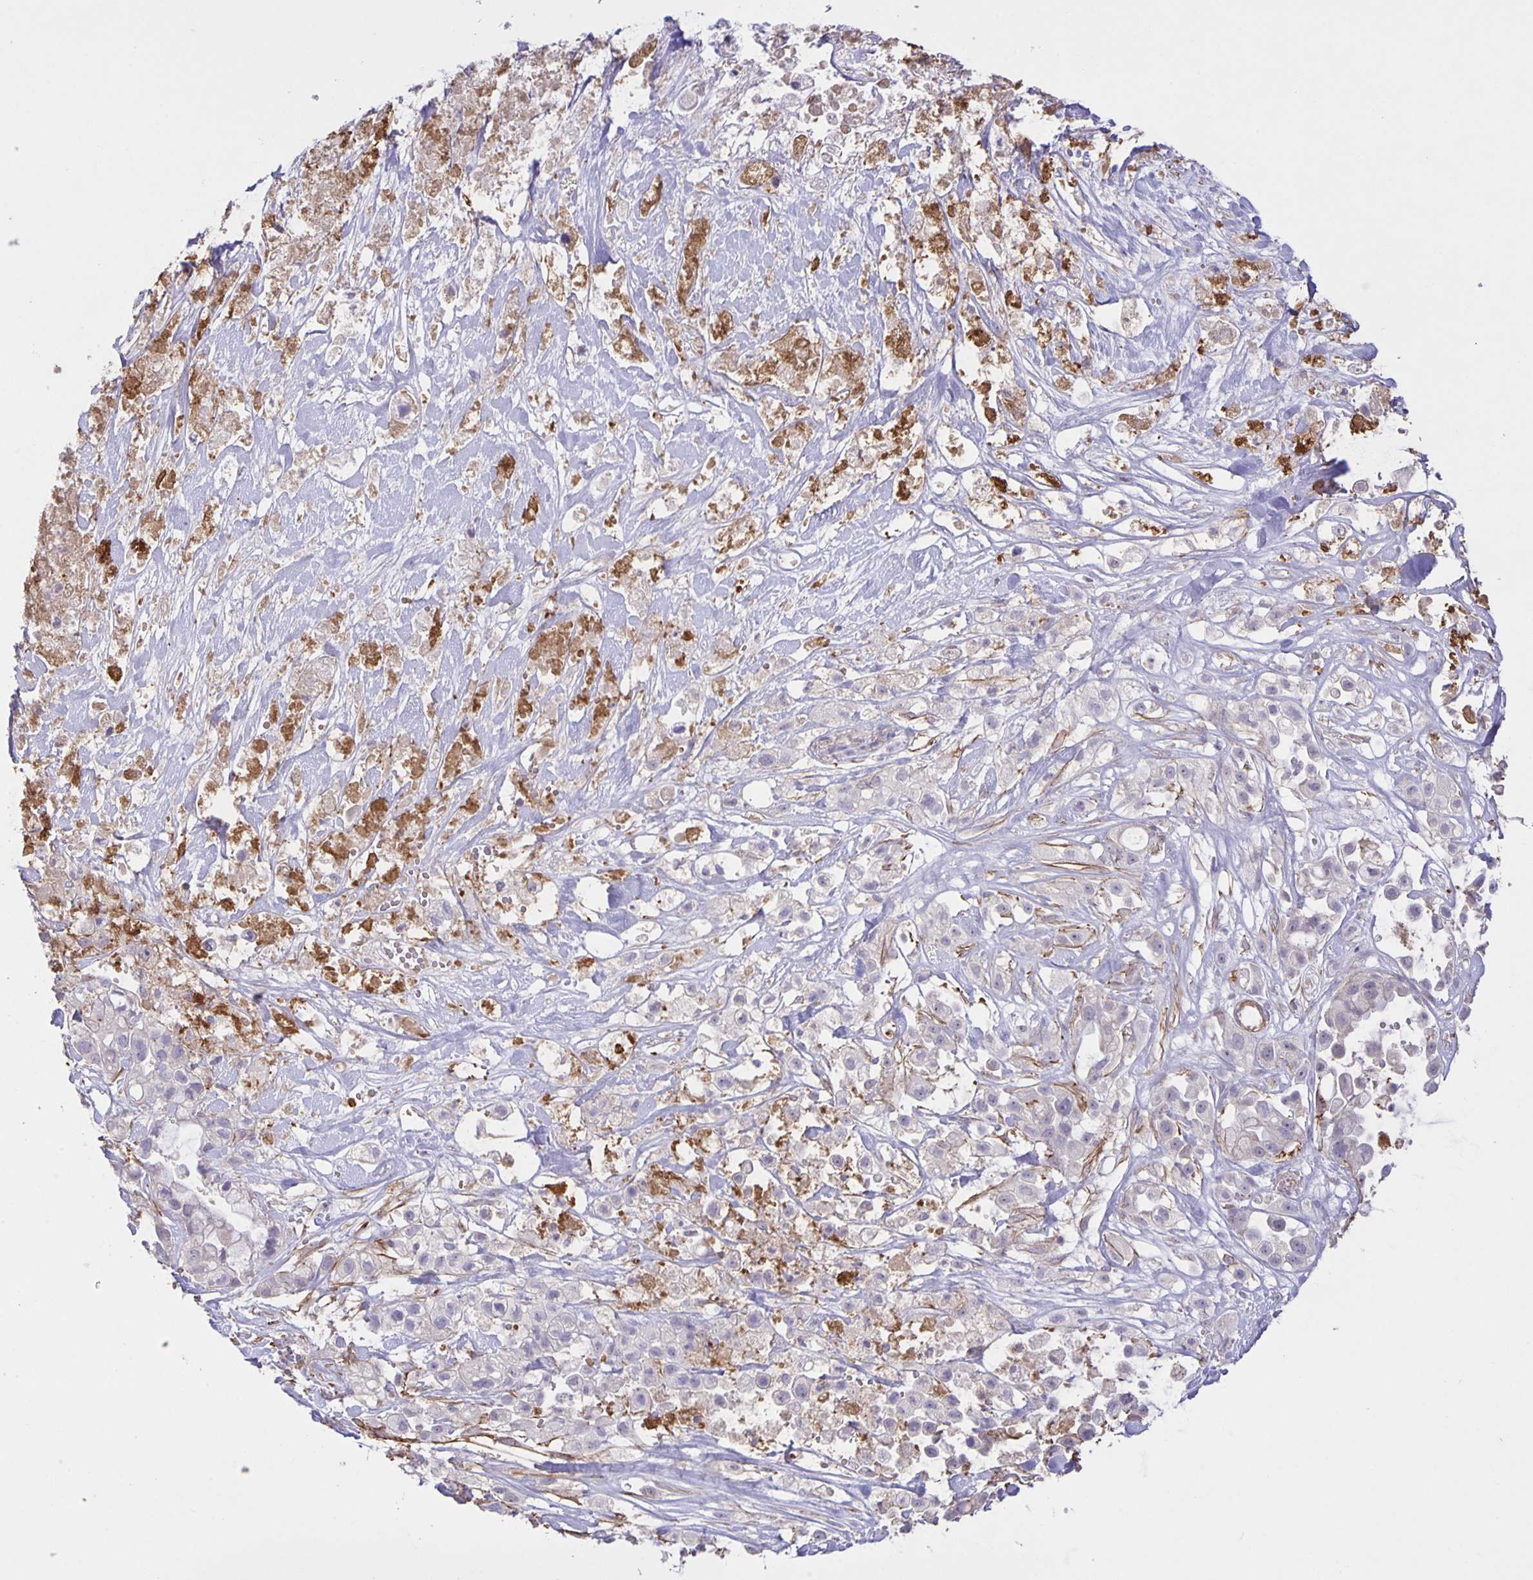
{"staining": {"intensity": "negative", "quantity": "none", "location": "none"}, "tissue": "pancreatic cancer", "cell_type": "Tumor cells", "image_type": "cancer", "snomed": [{"axis": "morphology", "description": "Adenocarcinoma, NOS"}, {"axis": "topography", "description": "Pancreas"}], "caption": "High power microscopy micrograph of an IHC photomicrograph of pancreatic cancer (adenocarcinoma), revealing no significant positivity in tumor cells.", "gene": "SRCIN1", "patient": {"sex": "male", "age": 44}}